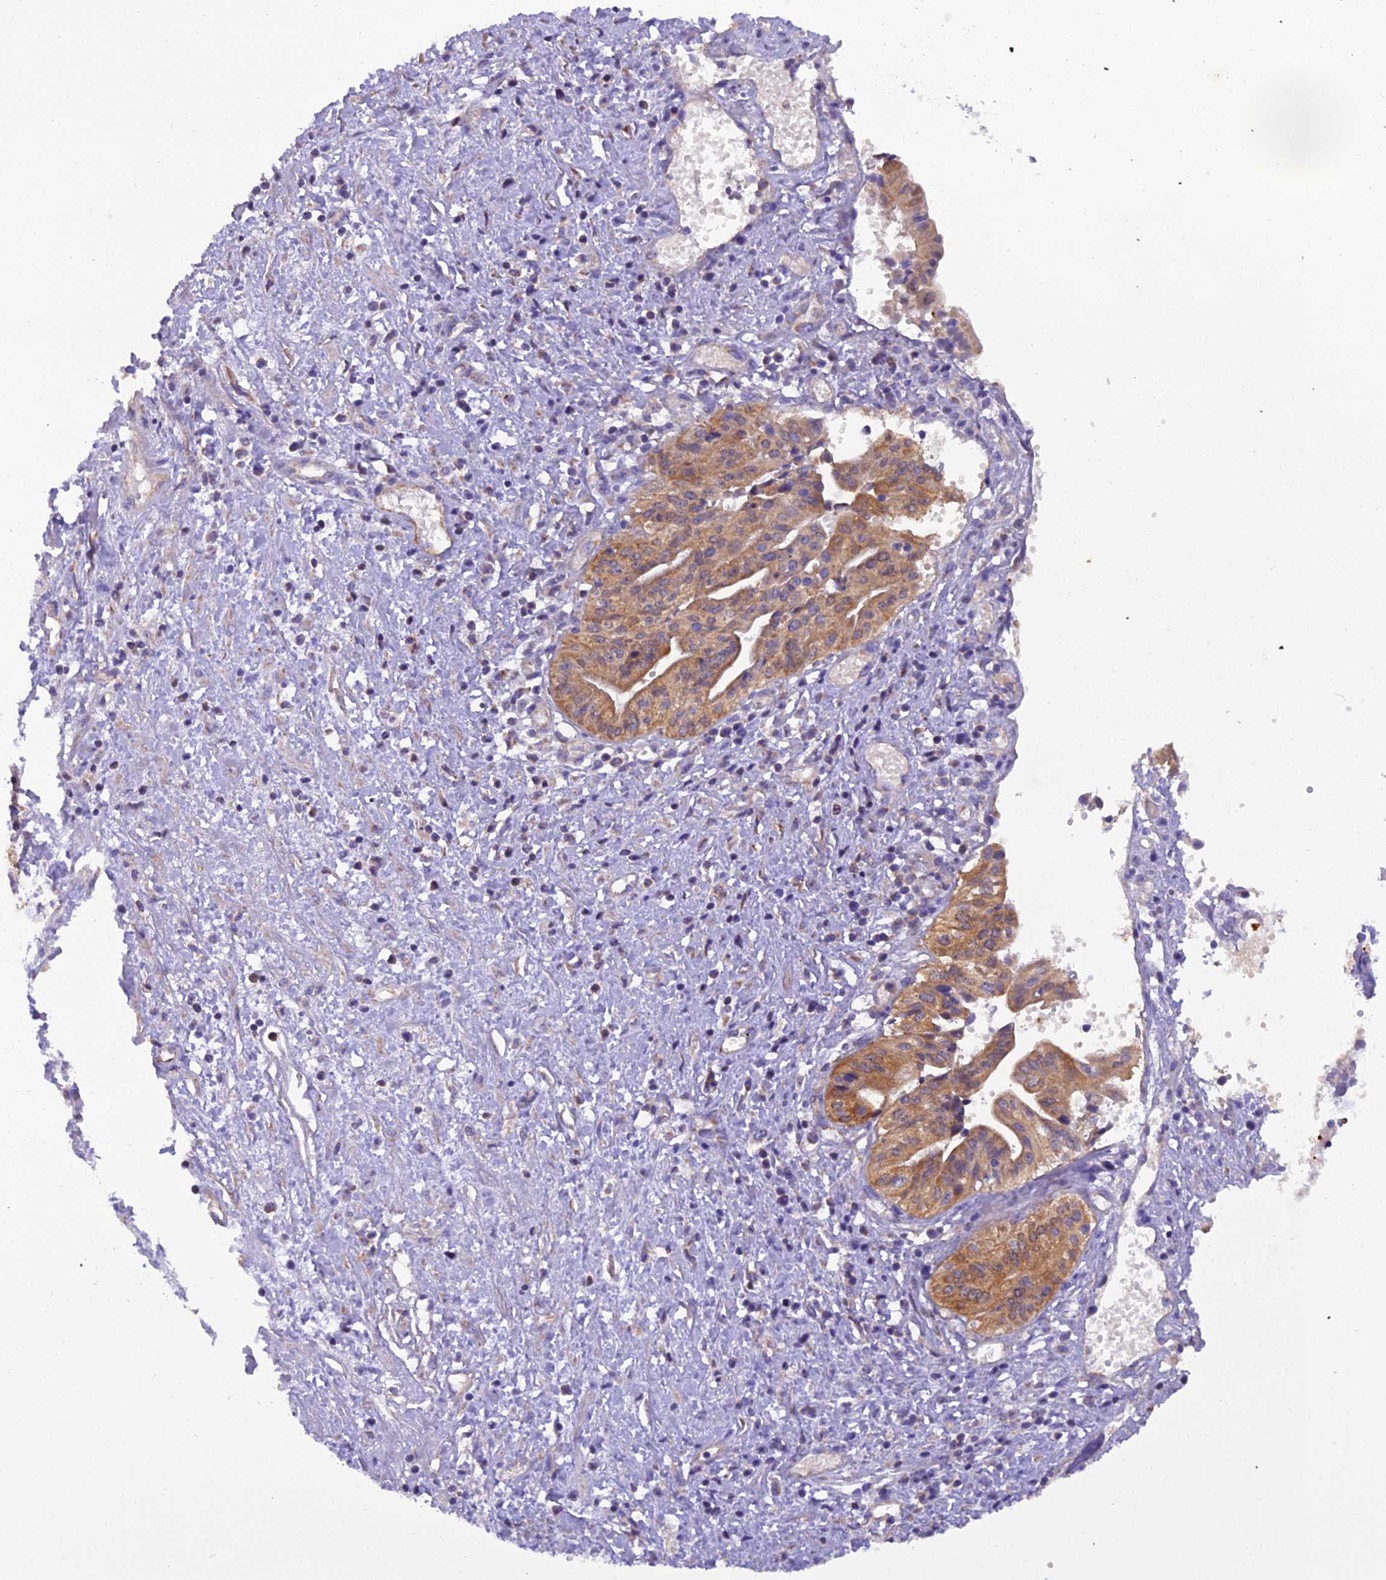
{"staining": {"intensity": "moderate", "quantity": ">75%", "location": "cytoplasmic/membranous"}, "tissue": "pancreatic cancer", "cell_type": "Tumor cells", "image_type": "cancer", "snomed": [{"axis": "morphology", "description": "Adenocarcinoma, NOS"}, {"axis": "topography", "description": "Pancreas"}], "caption": "There is medium levels of moderate cytoplasmic/membranous expression in tumor cells of pancreatic cancer (adenocarcinoma), as demonstrated by immunohistochemical staining (brown color).", "gene": "GPD1", "patient": {"sex": "female", "age": 50}}